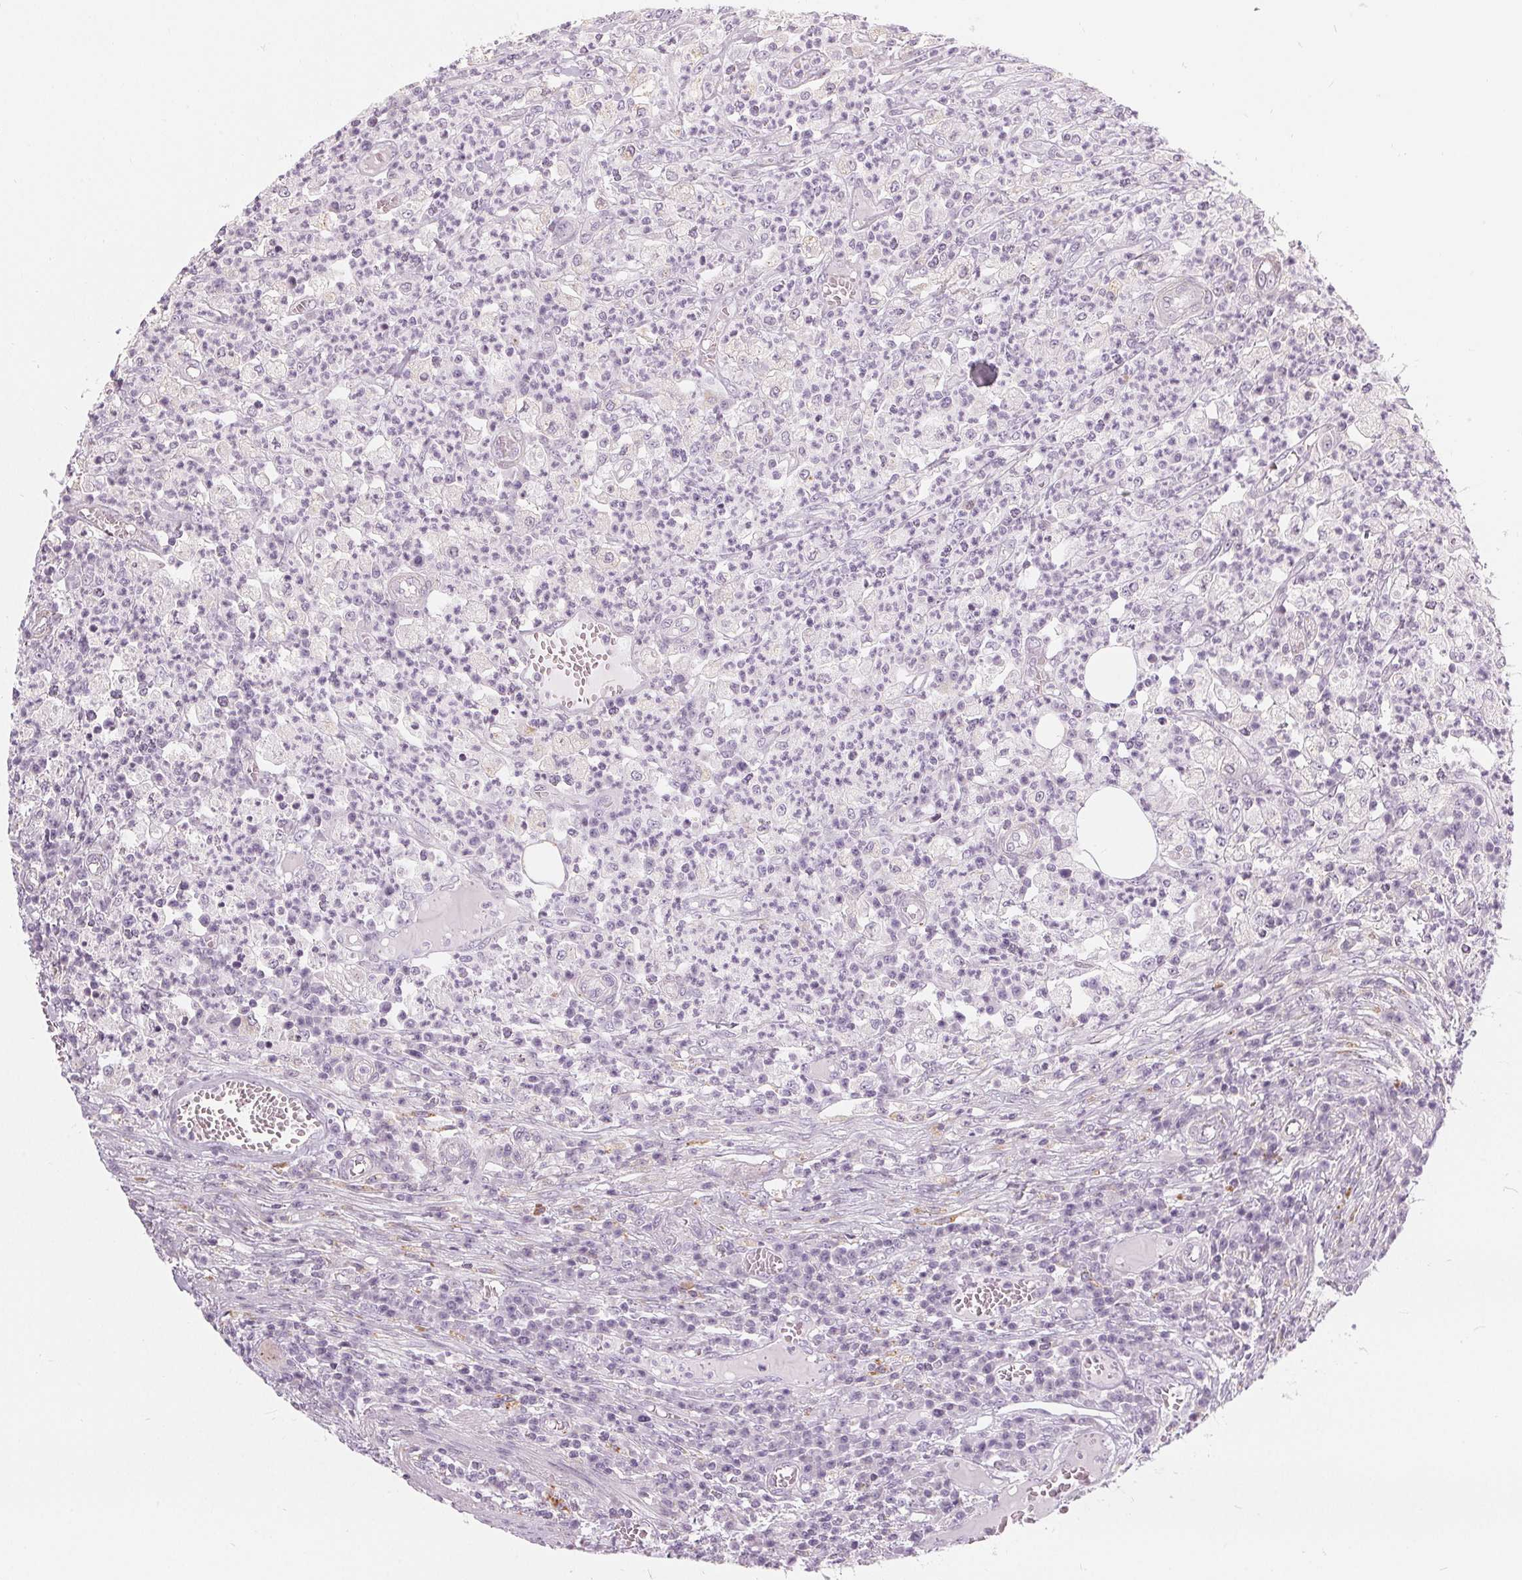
{"staining": {"intensity": "negative", "quantity": "none", "location": "none"}, "tissue": "colorectal cancer", "cell_type": "Tumor cells", "image_type": "cancer", "snomed": [{"axis": "morphology", "description": "Normal tissue, NOS"}, {"axis": "morphology", "description": "Adenocarcinoma, NOS"}, {"axis": "topography", "description": "Colon"}], "caption": "Immunohistochemistry (IHC) of human colorectal cancer (adenocarcinoma) shows no staining in tumor cells.", "gene": "HOPX", "patient": {"sex": "male", "age": 65}}